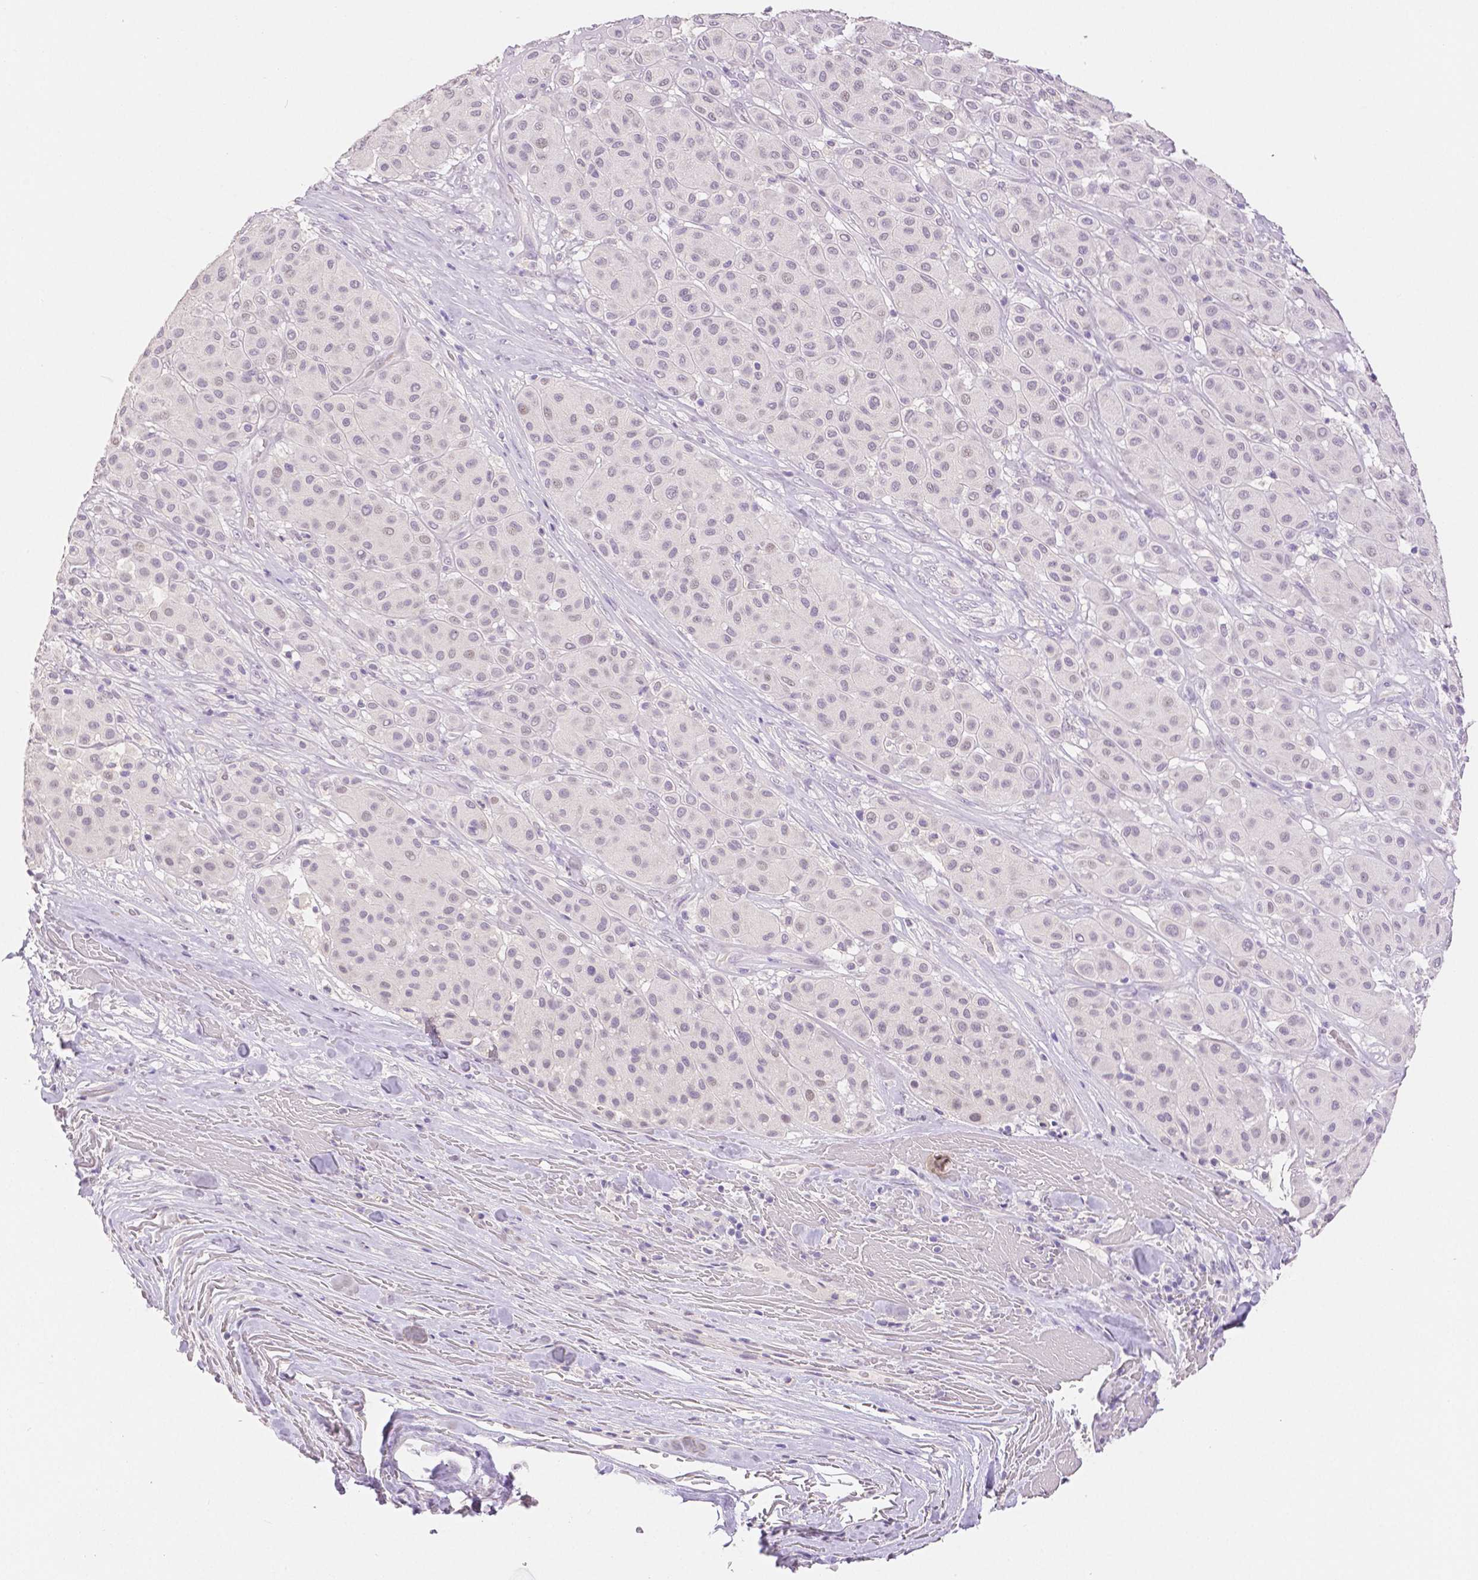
{"staining": {"intensity": "negative", "quantity": "none", "location": "none"}, "tissue": "melanoma", "cell_type": "Tumor cells", "image_type": "cancer", "snomed": [{"axis": "morphology", "description": "Malignant melanoma, Metastatic site"}, {"axis": "topography", "description": "Smooth muscle"}], "caption": "Immunohistochemistry image of human melanoma stained for a protein (brown), which demonstrates no positivity in tumor cells. (DAB (3,3'-diaminobenzidine) immunohistochemistry (IHC), high magnification).", "gene": "OCLN", "patient": {"sex": "male", "age": 41}}